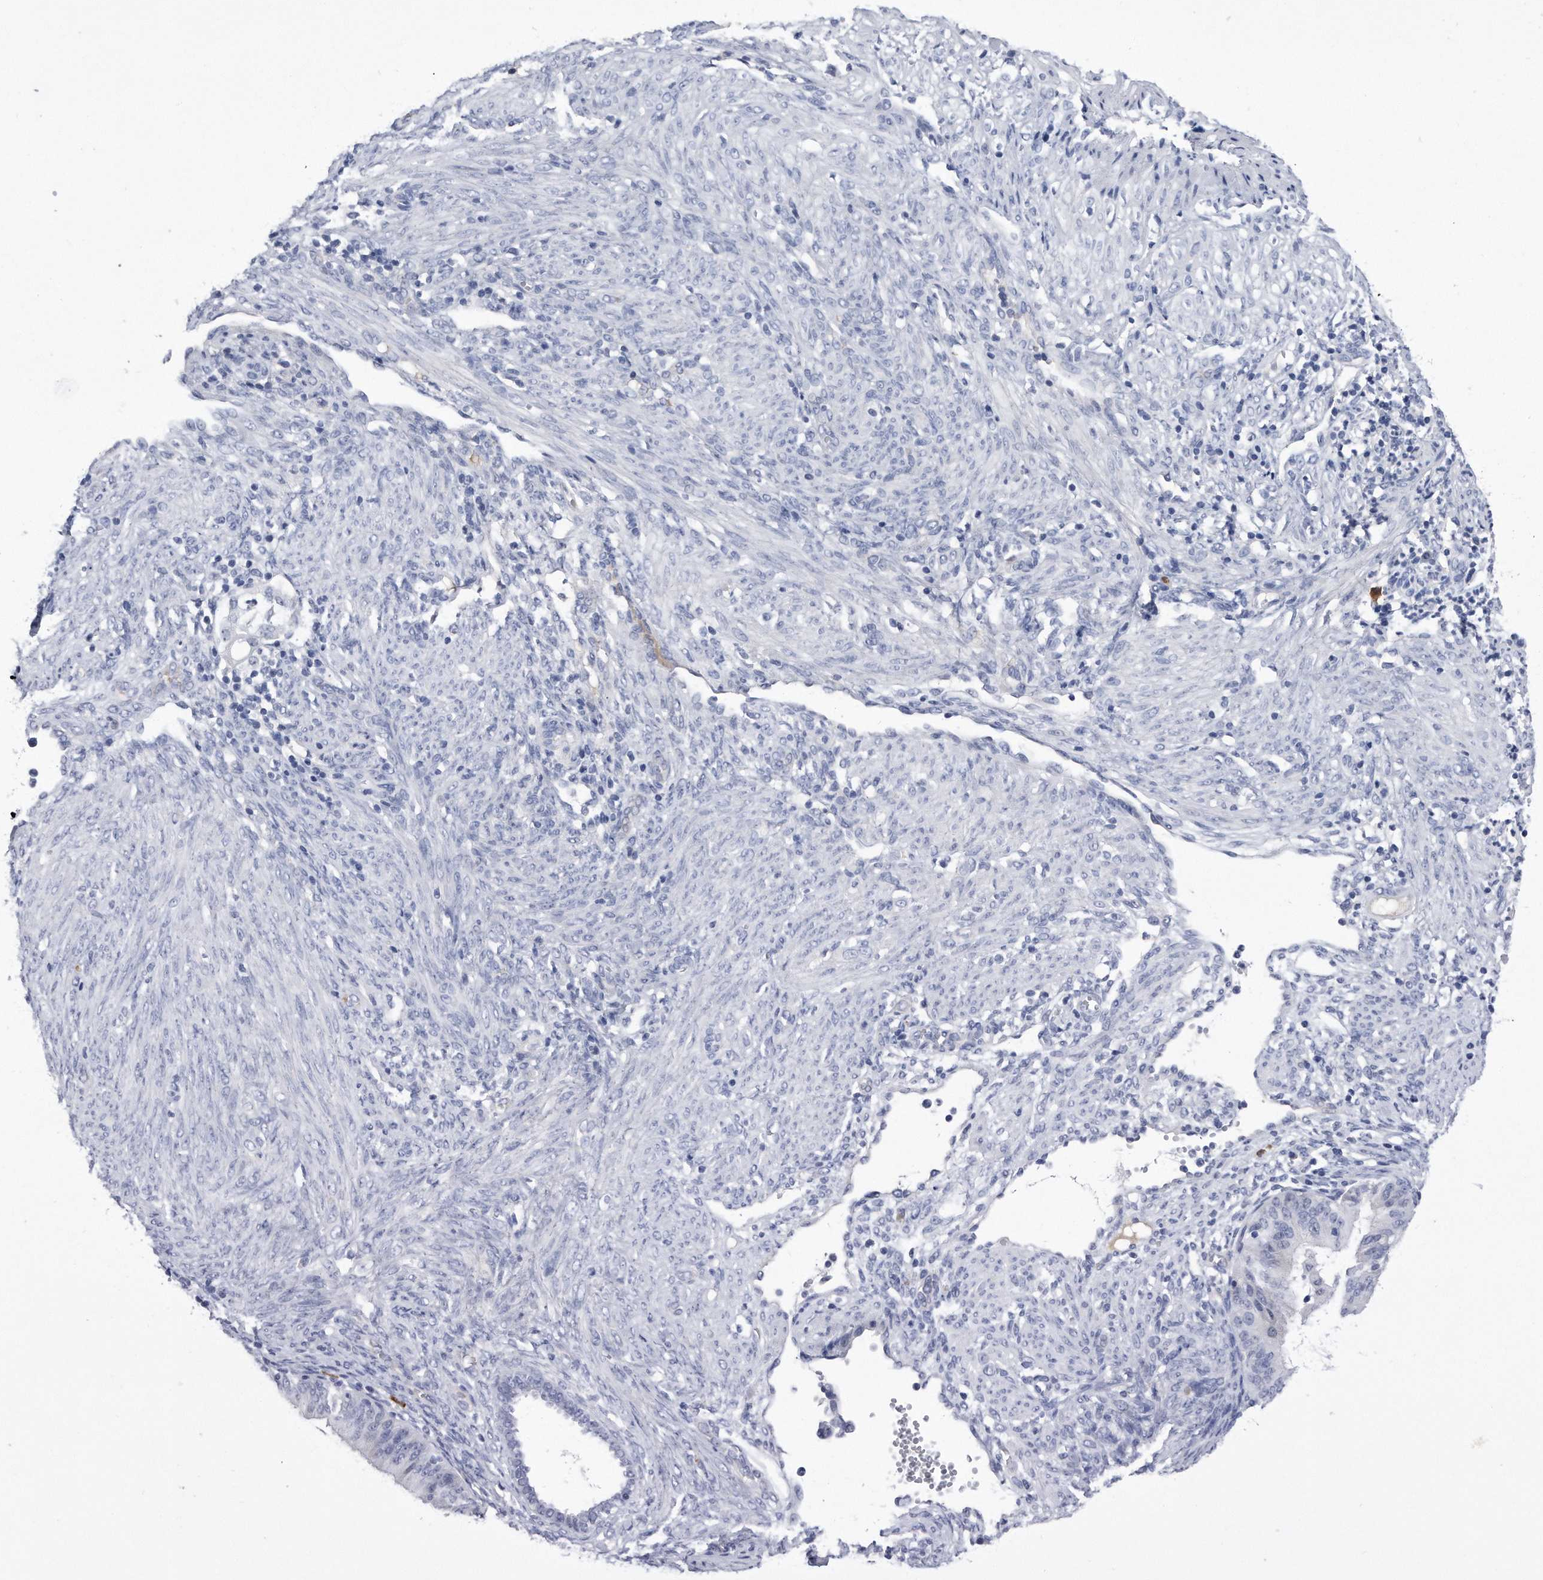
{"staining": {"intensity": "negative", "quantity": "none", "location": "none"}, "tissue": "endometrial cancer", "cell_type": "Tumor cells", "image_type": "cancer", "snomed": [{"axis": "morphology", "description": "Adenocarcinoma, NOS"}, {"axis": "topography", "description": "Endometrium"}], "caption": "DAB (3,3'-diaminobenzidine) immunohistochemical staining of human endometrial cancer displays no significant expression in tumor cells.", "gene": "KCTD8", "patient": {"sex": "female", "age": 51}}